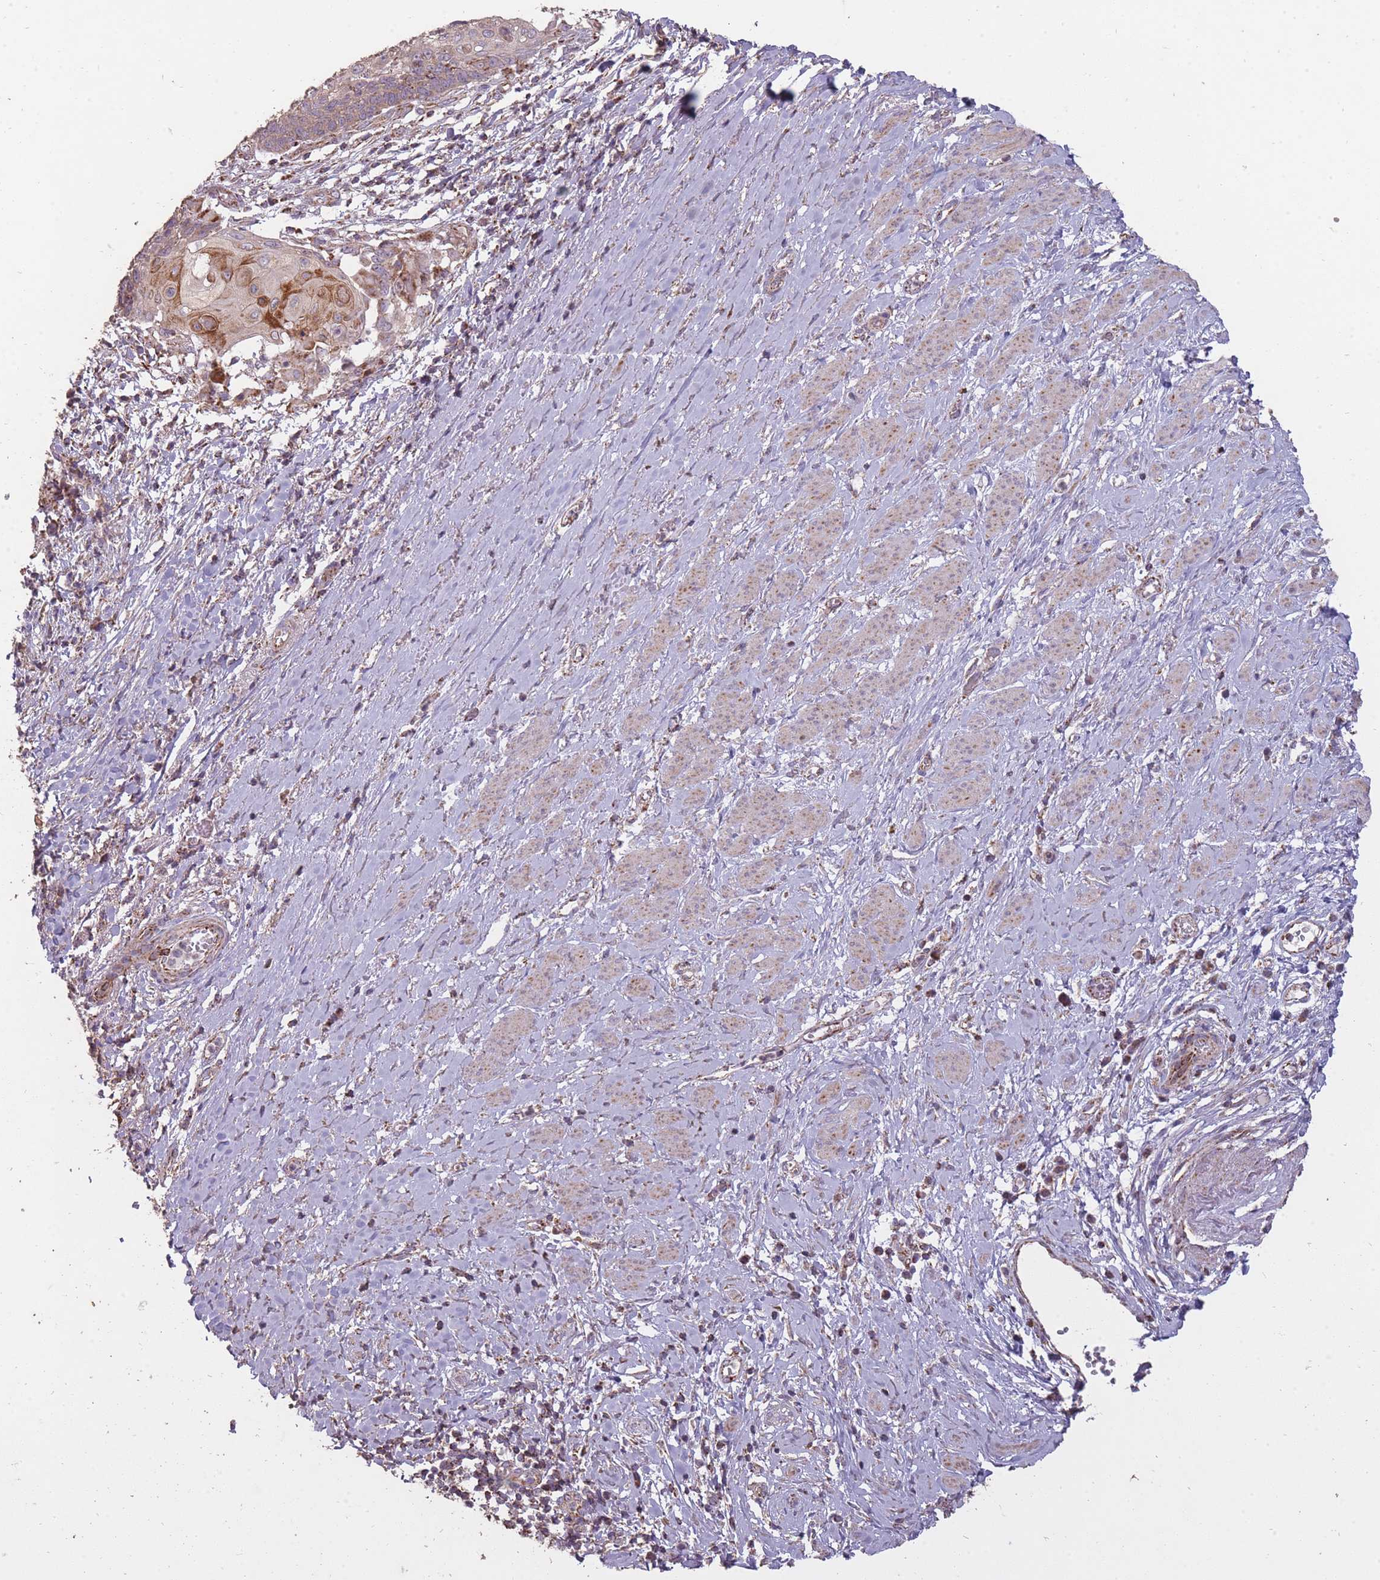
{"staining": {"intensity": "strong", "quantity": ">75%", "location": "cytoplasmic/membranous"}, "tissue": "cervical cancer", "cell_type": "Tumor cells", "image_type": "cancer", "snomed": [{"axis": "morphology", "description": "Squamous cell carcinoma, NOS"}, {"axis": "topography", "description": "Cervix"}], "caption": "Immunohistochemical staining of human cervical cancer demonstrates high levels of strong cytoplasmic/membranous protein staining in approximately >75% of tumor cells.", "gene": "CNOT8", "patient": {"sex": "female", "age": 39}}